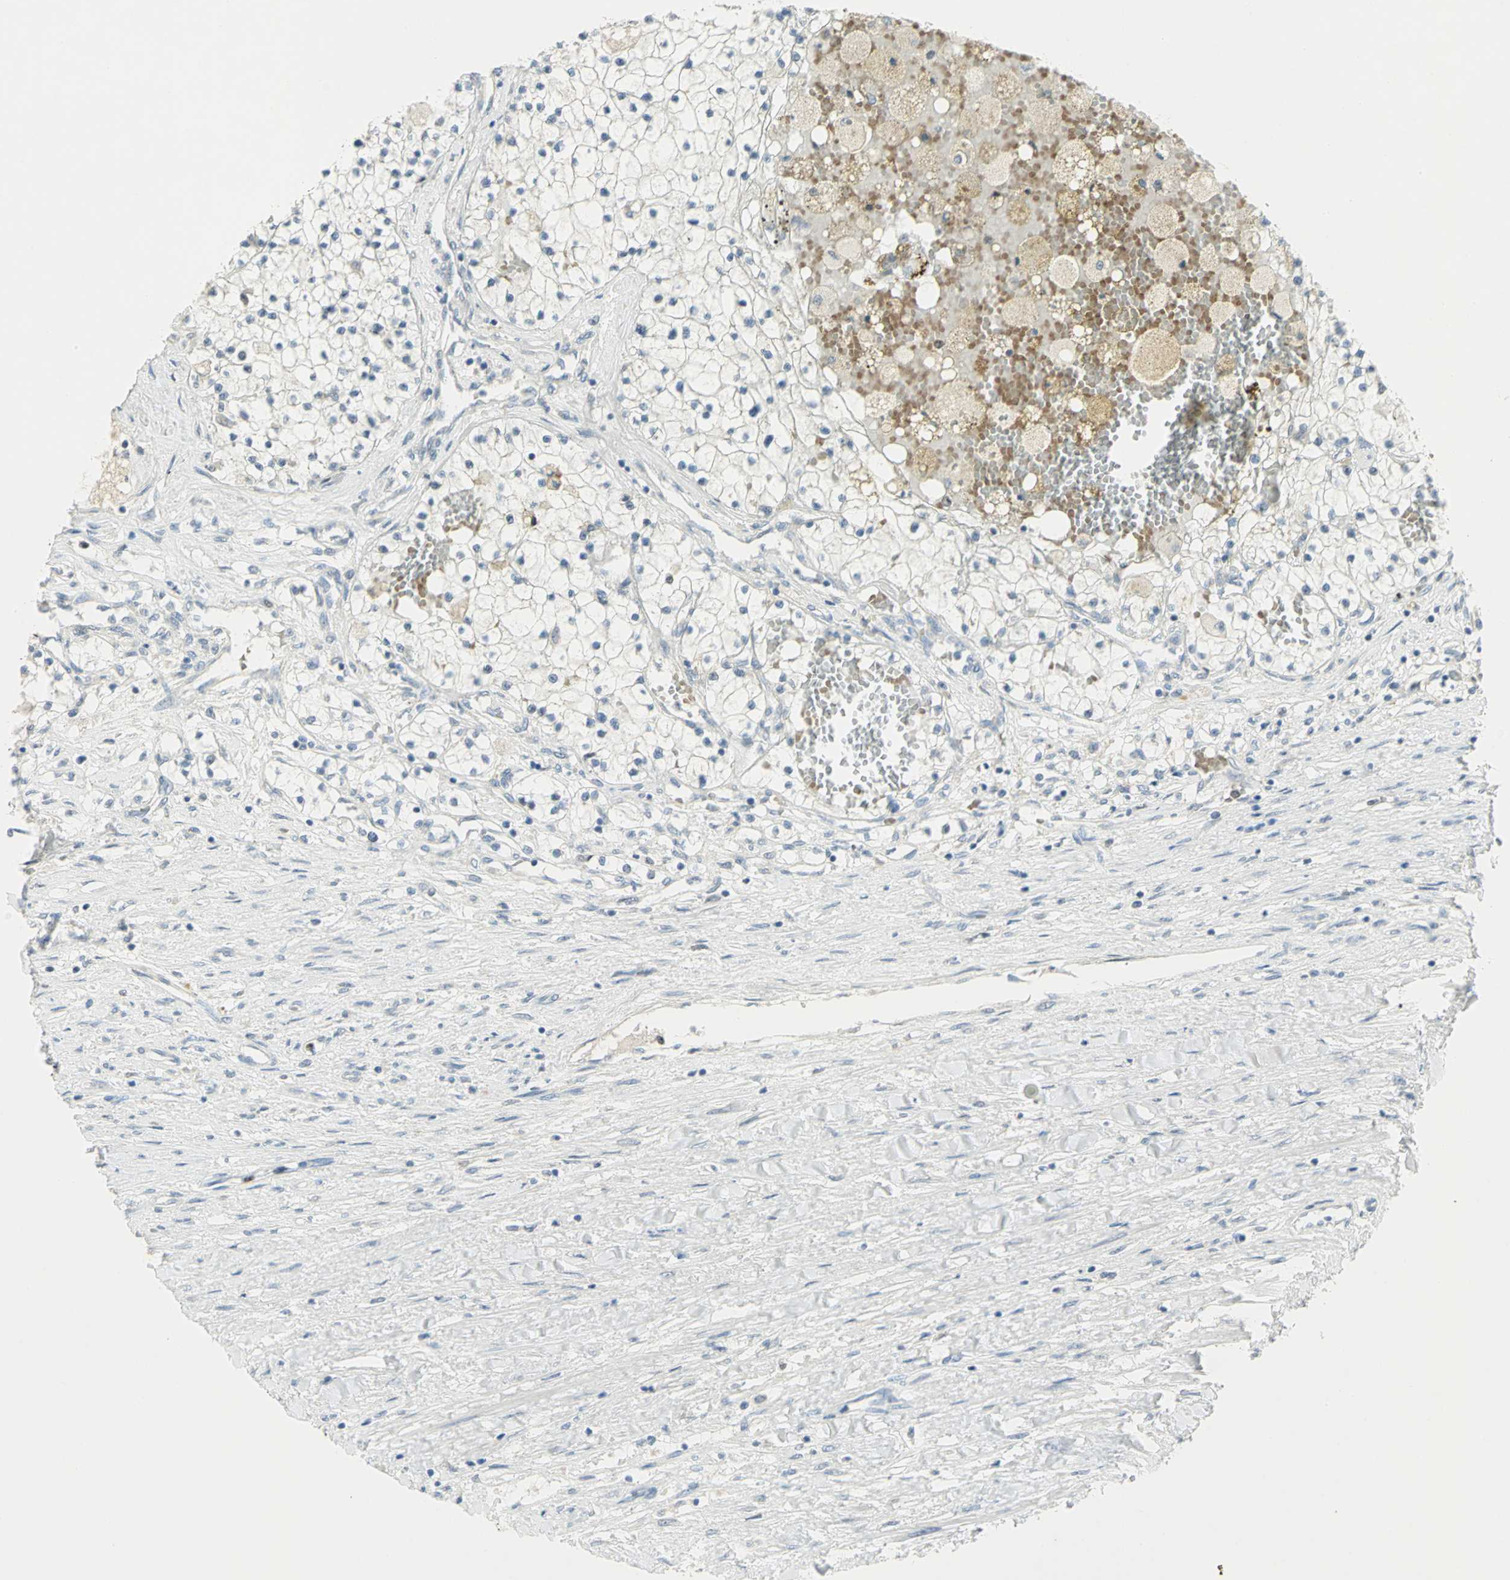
{"staining": {"intensity": "negative", "quantity": "none", "location": "none"}, "tissue": "renal cancer", "cell_type": "Tumor cells", "image_type": "cancer", "snomed": [{"axis": "morphology", "description": "Adenocarcinoma, NOS"}, {"axis": "topography", "description": "Kidney"}], "caption": "Immunohistochemistry (IHC) photomicrograph of neoplastic tissue: human renal cancer stained with DAB (3,3'-diaminobenzidine) displays no significant protein expression in tumor cells.", "gene": "BCL6", "patient": {"sex": "male", "age": 68}}